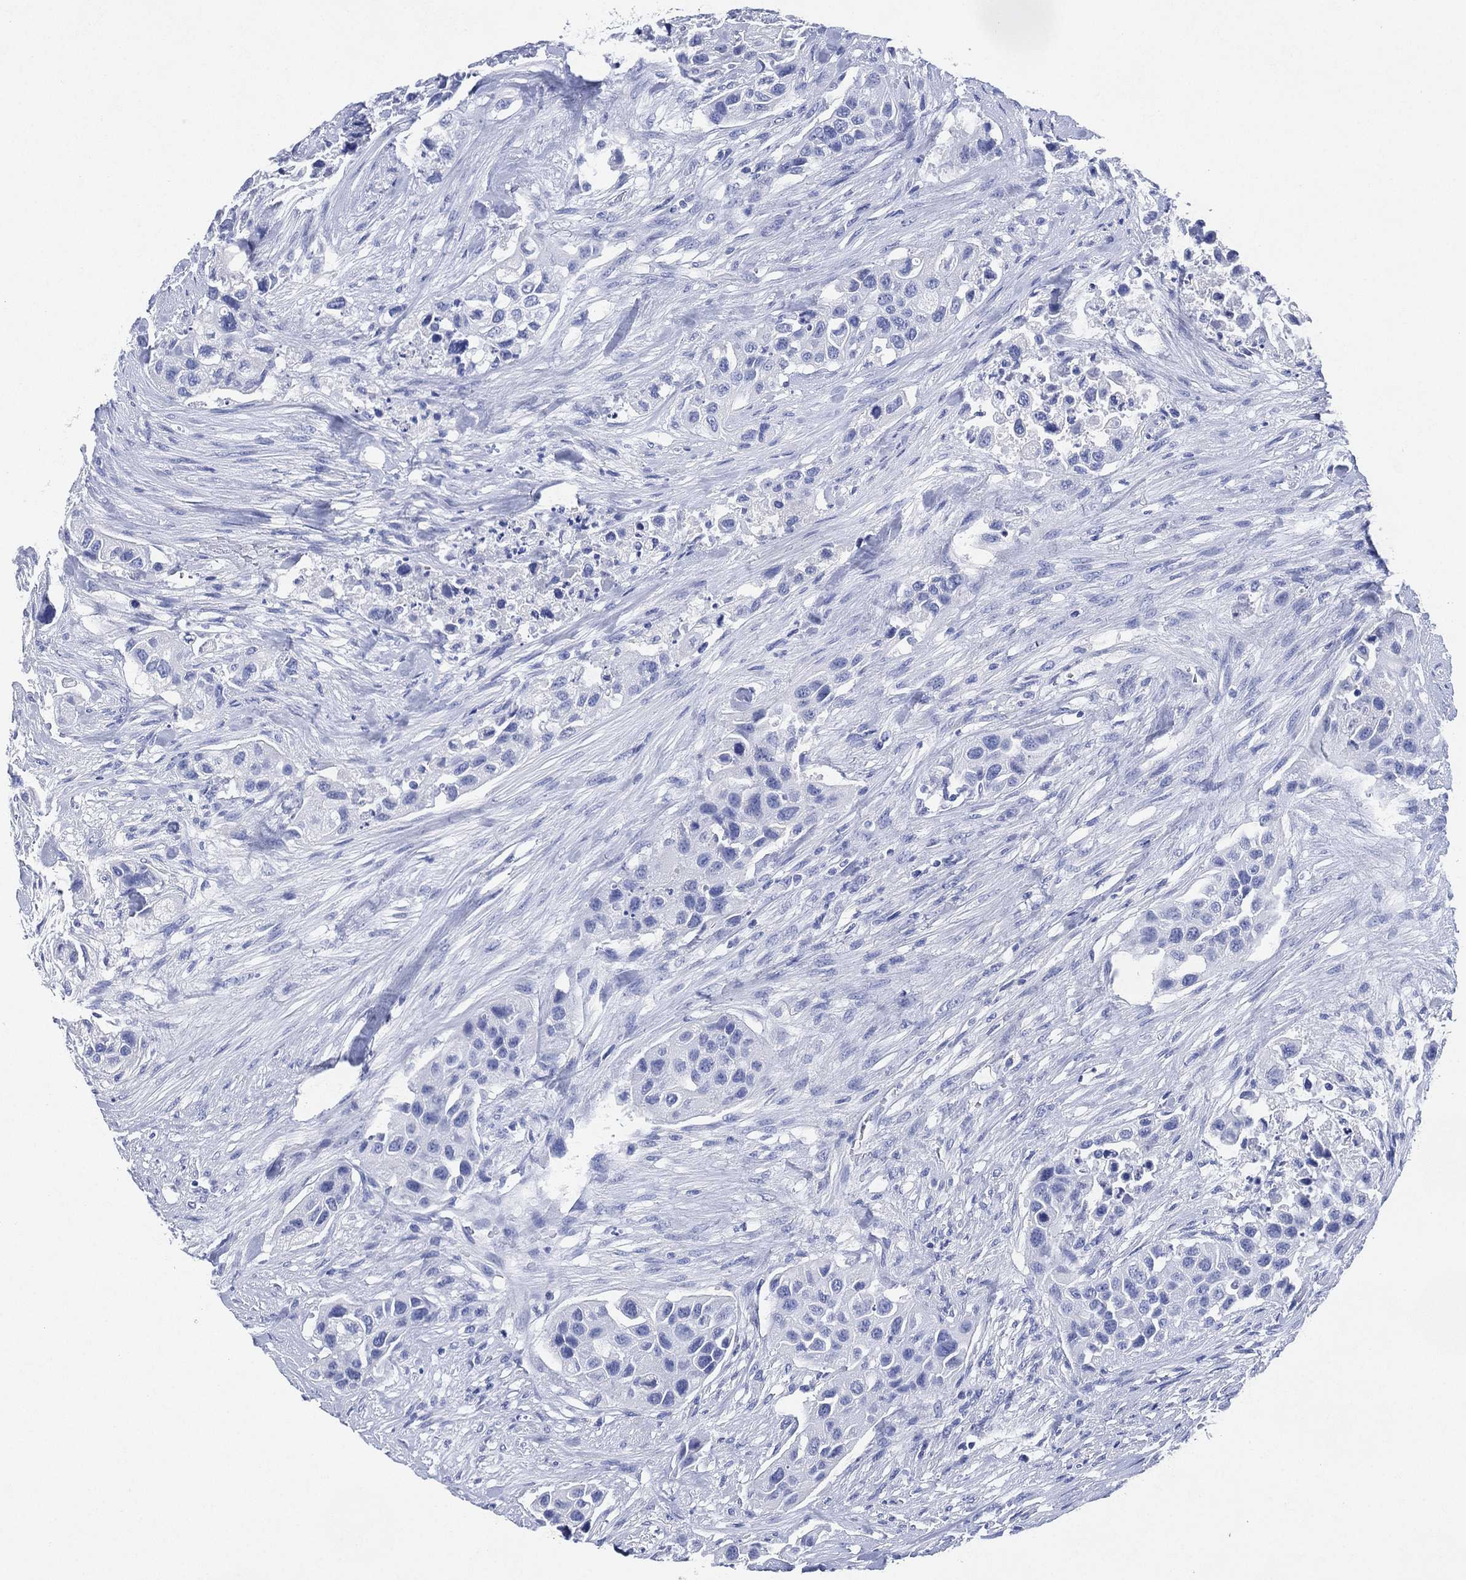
{"staining": {"intensity": "negative", "quantity": "none", "location": "none"}, "tissue": "urothelial cancer", "cell_type": "Tumor cells", "image_type": "cancer", "snomed": [{"axis": "morphology", "description": "Urothelial carcinoma, High grade"}, {"axis": "topography", "description": "Urinary bladder"}], "caption": "Tumor cells are negative for brown protein staining in urothelial carcinoma (high-grade). The staining was performed using DAB to visualize the protein expression in brown, while the nuclei were stained in blue with hematoxylin (Magnification: 20x).", "gene": "SIGLECL1", "patient": {"sex": "female", "age": 73}}